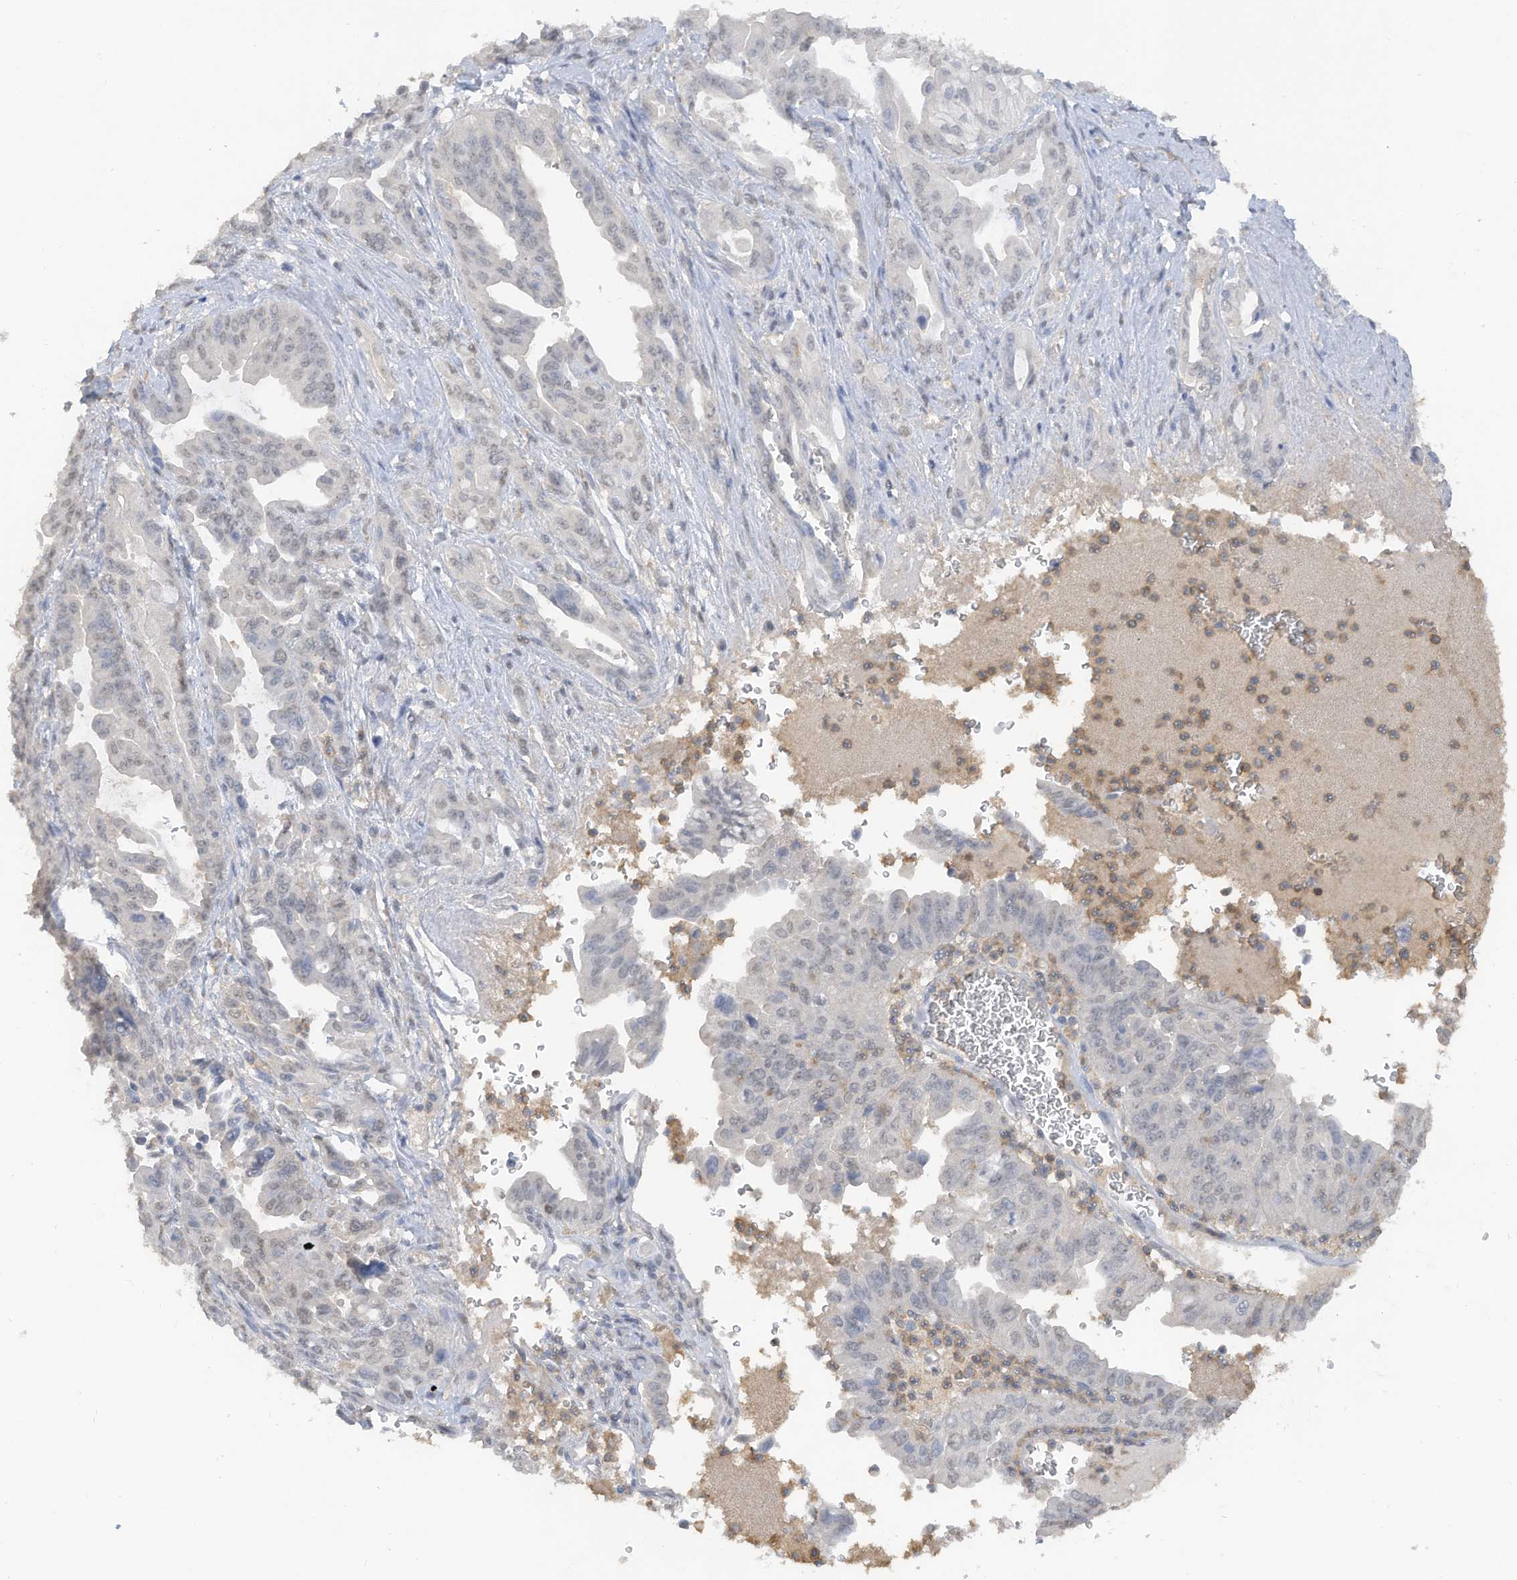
{"staining": {"intensity": "weak", "quantity": "<25%", "location": "nuclear"}, "tissue": "pancreatic cancer", "cell_type": "Tumor cells", "image_type": "cancer", "snomed": [{"axis": "morphology", "description": "Adenocarcinoma, NOS"}, {"axis": "topography", "description": "Pancreas"}], "caption": "Immunohistochemical staining of human pancreatic cancer (adenocarcinoma) reveals no significant staining in tumor cells. The staining was performed using DAB to visualize the protein expression in brown, while the nuclei were stained in blue with hematoxylin (Magnification: 20x).", "gene": "HAS3", "patient": {"sex": "male", "age": 70}}